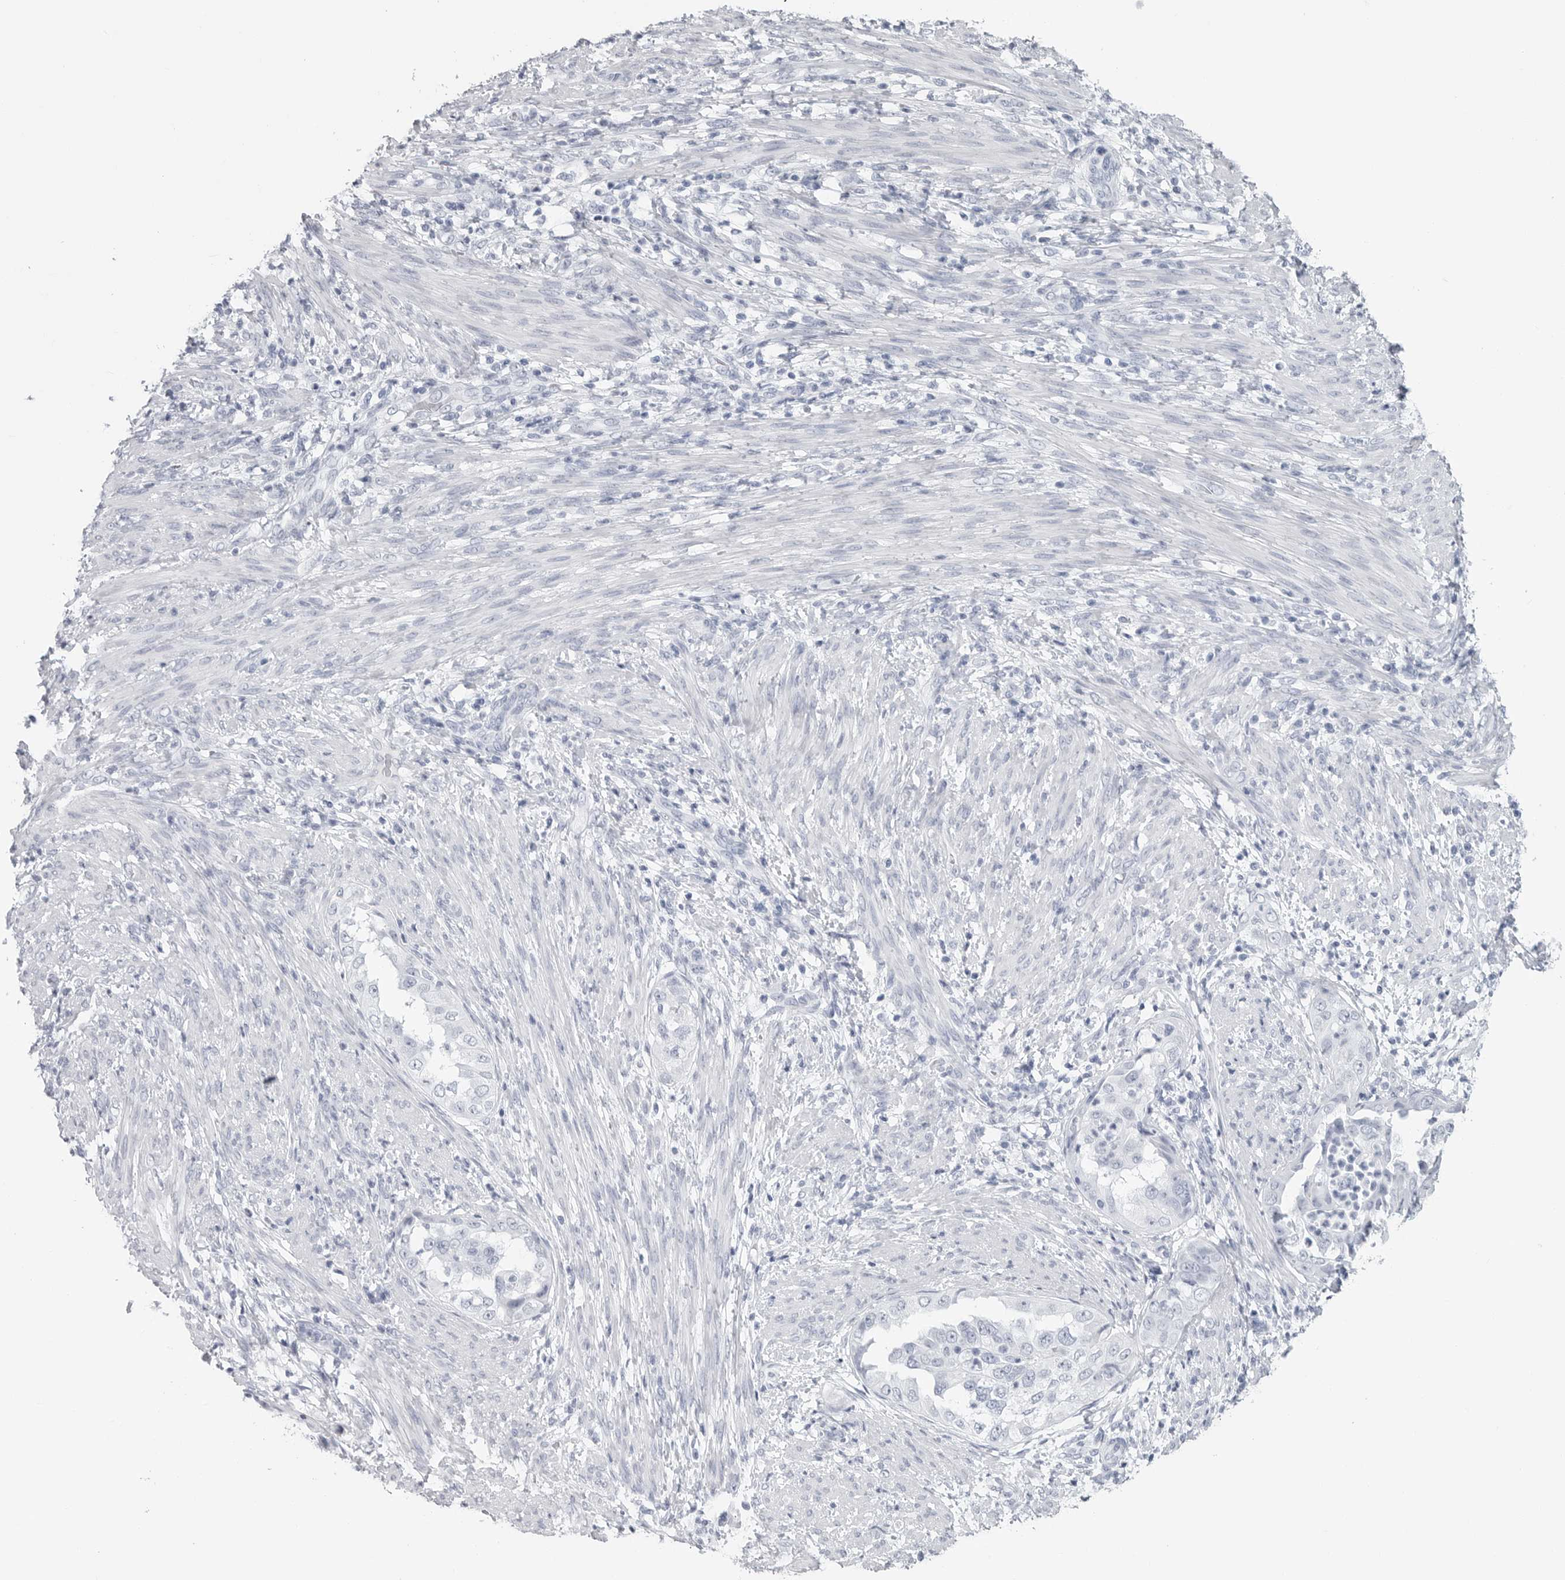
{"staining": {"intensity": "negative", "quantity": "none", "location": "none"}, "tissue": "endometrial cancer", "cell_type": "Tumor cells", "image_type": "cancer", "snomed": [{"axis": "morphology", "description": "Adenocarcinoma, NOS"}, {"axis": "topography", "description": "Endometrium"}], "caption": "The histopathology image reveals no significant positivity in tumor cells of endometrial cancer.", "gene": "CSH1", "patient": {"sex": "female", "age": 85}}